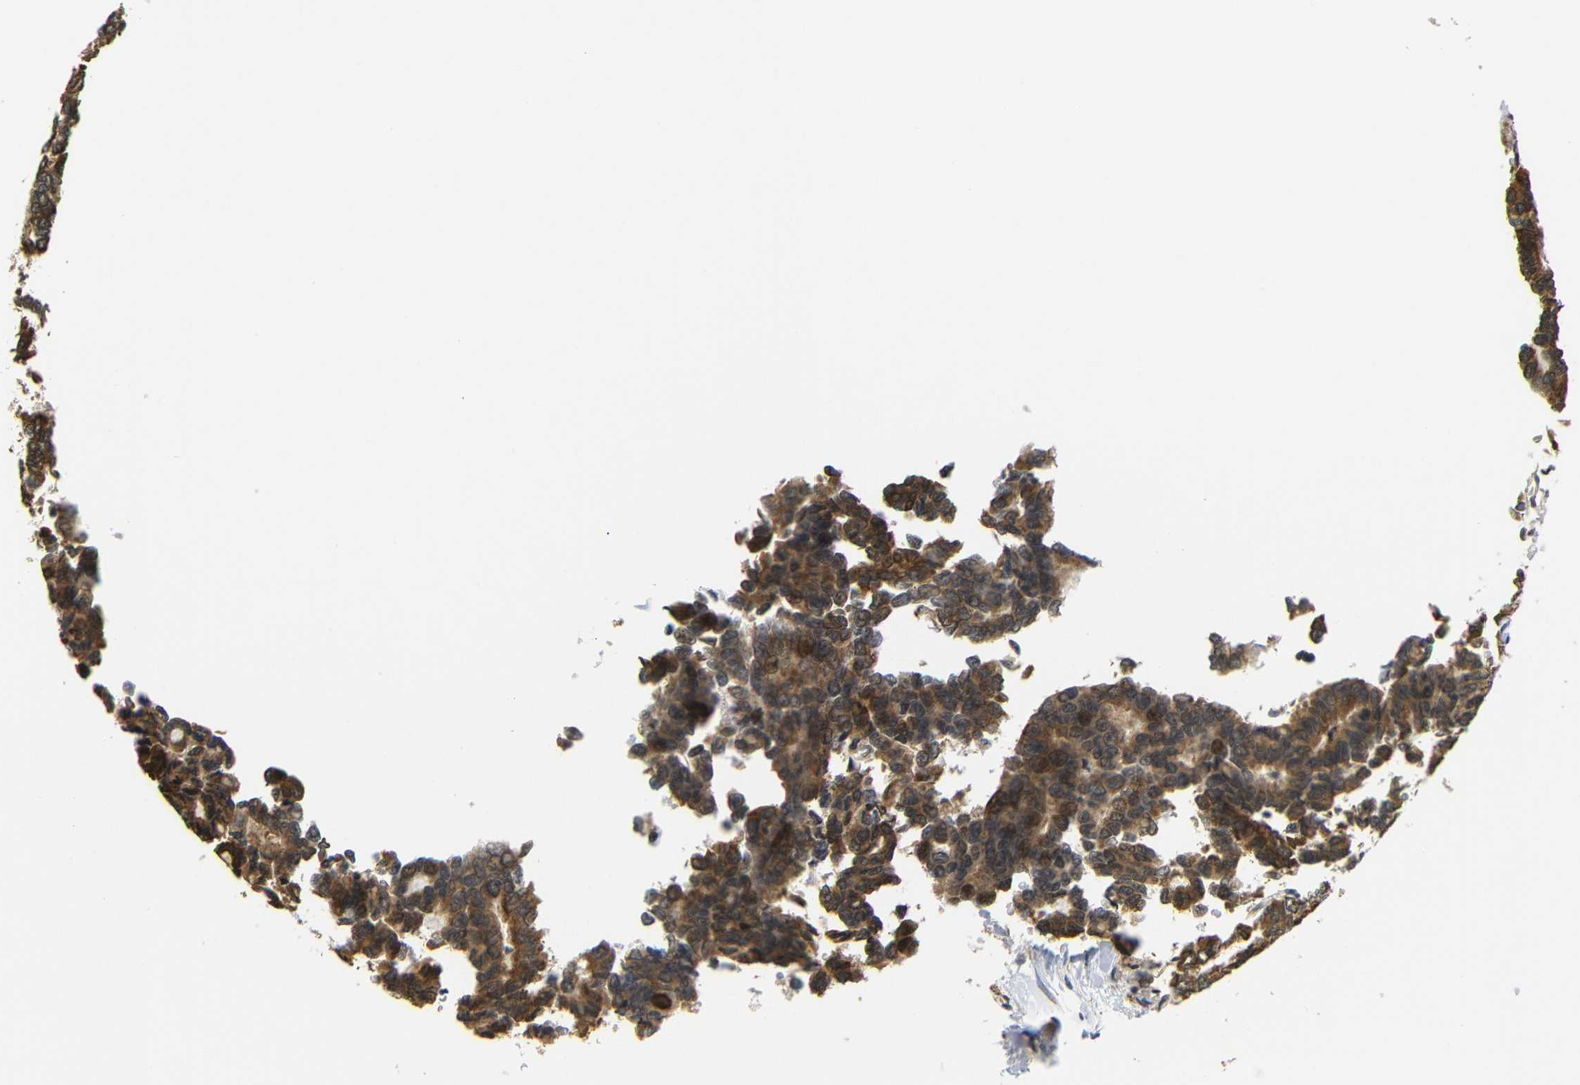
{"staining": {"intensity": "moderate", "quantity": ">75%", "location": "cytoplasmic/membranous,nuclear"}, "tissue": "thyroid cancer", "cell_type": "Tumor cells", "image_type": "cancer", "snomed": [{"axis": "morphology", "description": "Papillary adenocarcinoma, NOS"}, {"axis": "topography", "description": "Thyroid gland"}], "caption": "Papillary adenocarcinoma (thyroid) stained for a protein (brown) demonstrates moderate cytoplasmic/membranous and nuclear positive staining in approximately >75% of tumor cells.", "gene": "GJA5", "patient": {"sex": "female", "age": 35}}